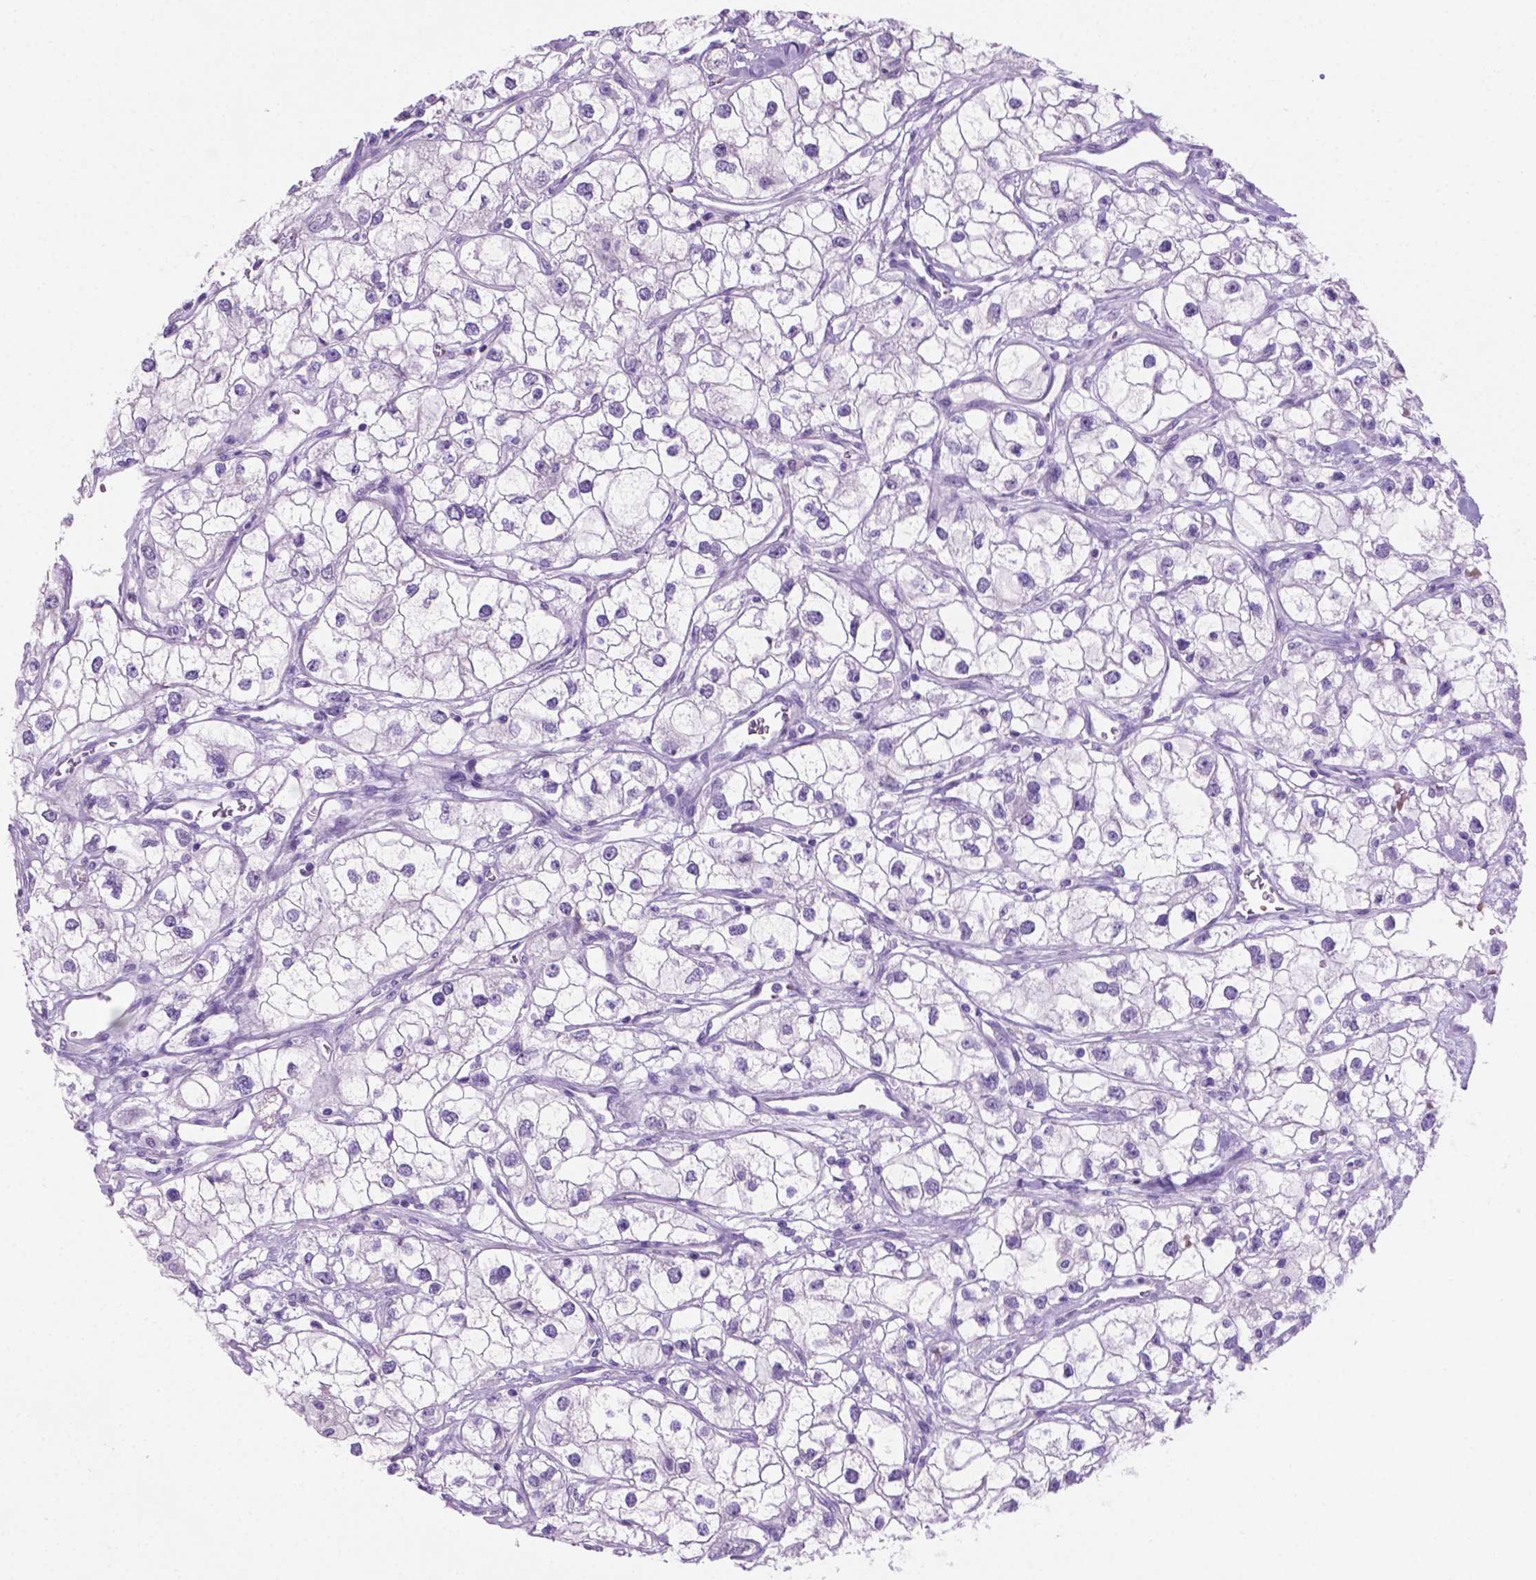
{"staining": {"intensity": "negative", "quantity": "none", "location": "none"}, "tissue": "renal cancer", "cell_type": "Tumor cells", "image_type": "cancer", "snomed": [{"axis": "morphology", "description": "Adenocarcinoma, NOS"}, {"axis": "topography", "description": "Kidney"}], "caption": "Renal cancer (adenocarcinoma) stained for a protein using IHC displays no positivity tumor cells.", "gene": "GRIN2B", "patient": {"sex": "male", "age": 59}}